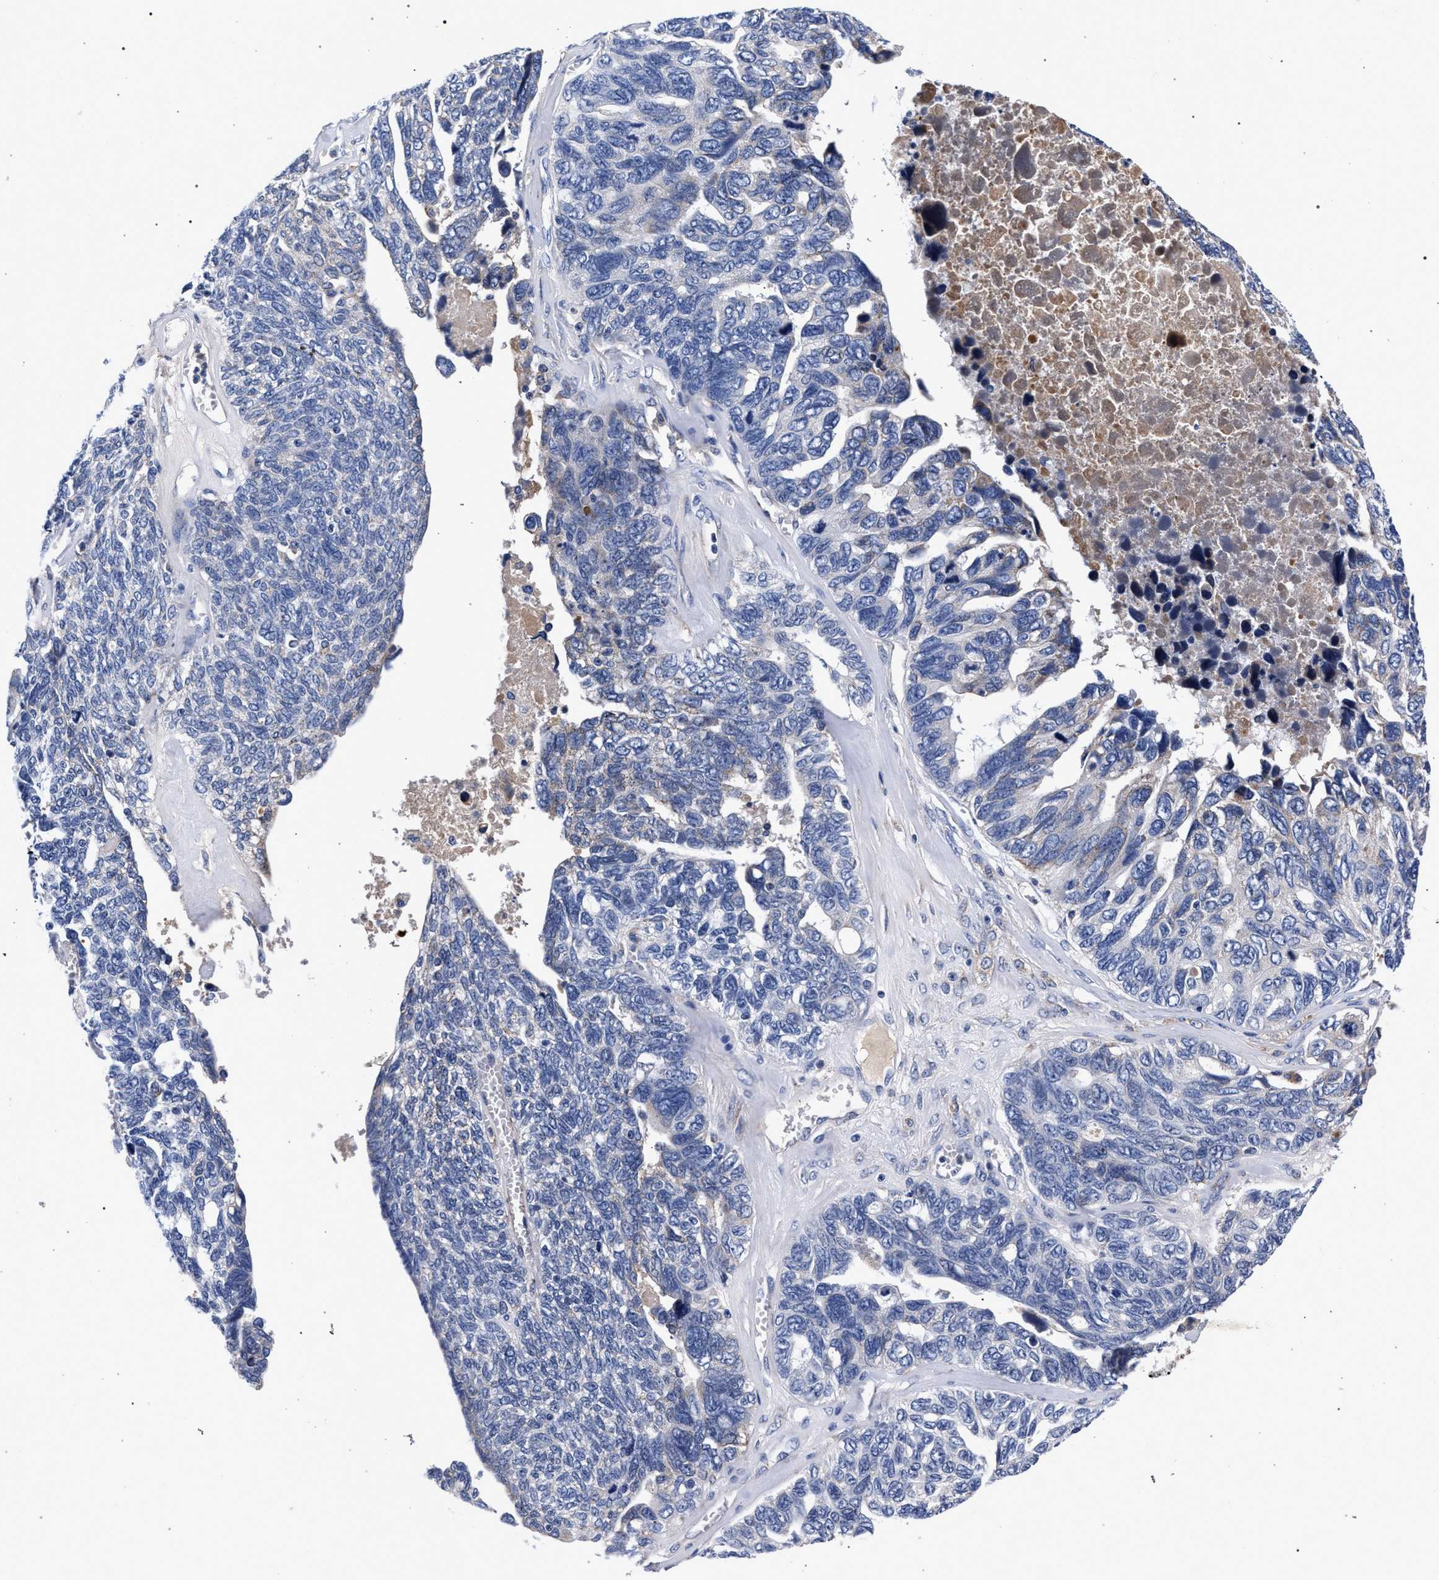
{"staining": {"intensity": "negative", "quantity": "none", "location": "none"}, "tissue": "ovarian cancer", "cell_type": "Tumor cells", "image_type": "cancer", "snomed": [{"axis": "morphology", "description": "Cystadenocarcinoma, serous, NOS"}, {"axis": "topography", "description": "Ovary"}], "caption": "A high-resolution histopathology image shows immunohistochemistry (IHC) staining of serous cystadenocarcinoma (ovarian), which reveals no significant staining in tumor cells. (DAB IHC, high magnification).", "gene": "ACOX1", "patient": {"sex": "female", "age": 79}}